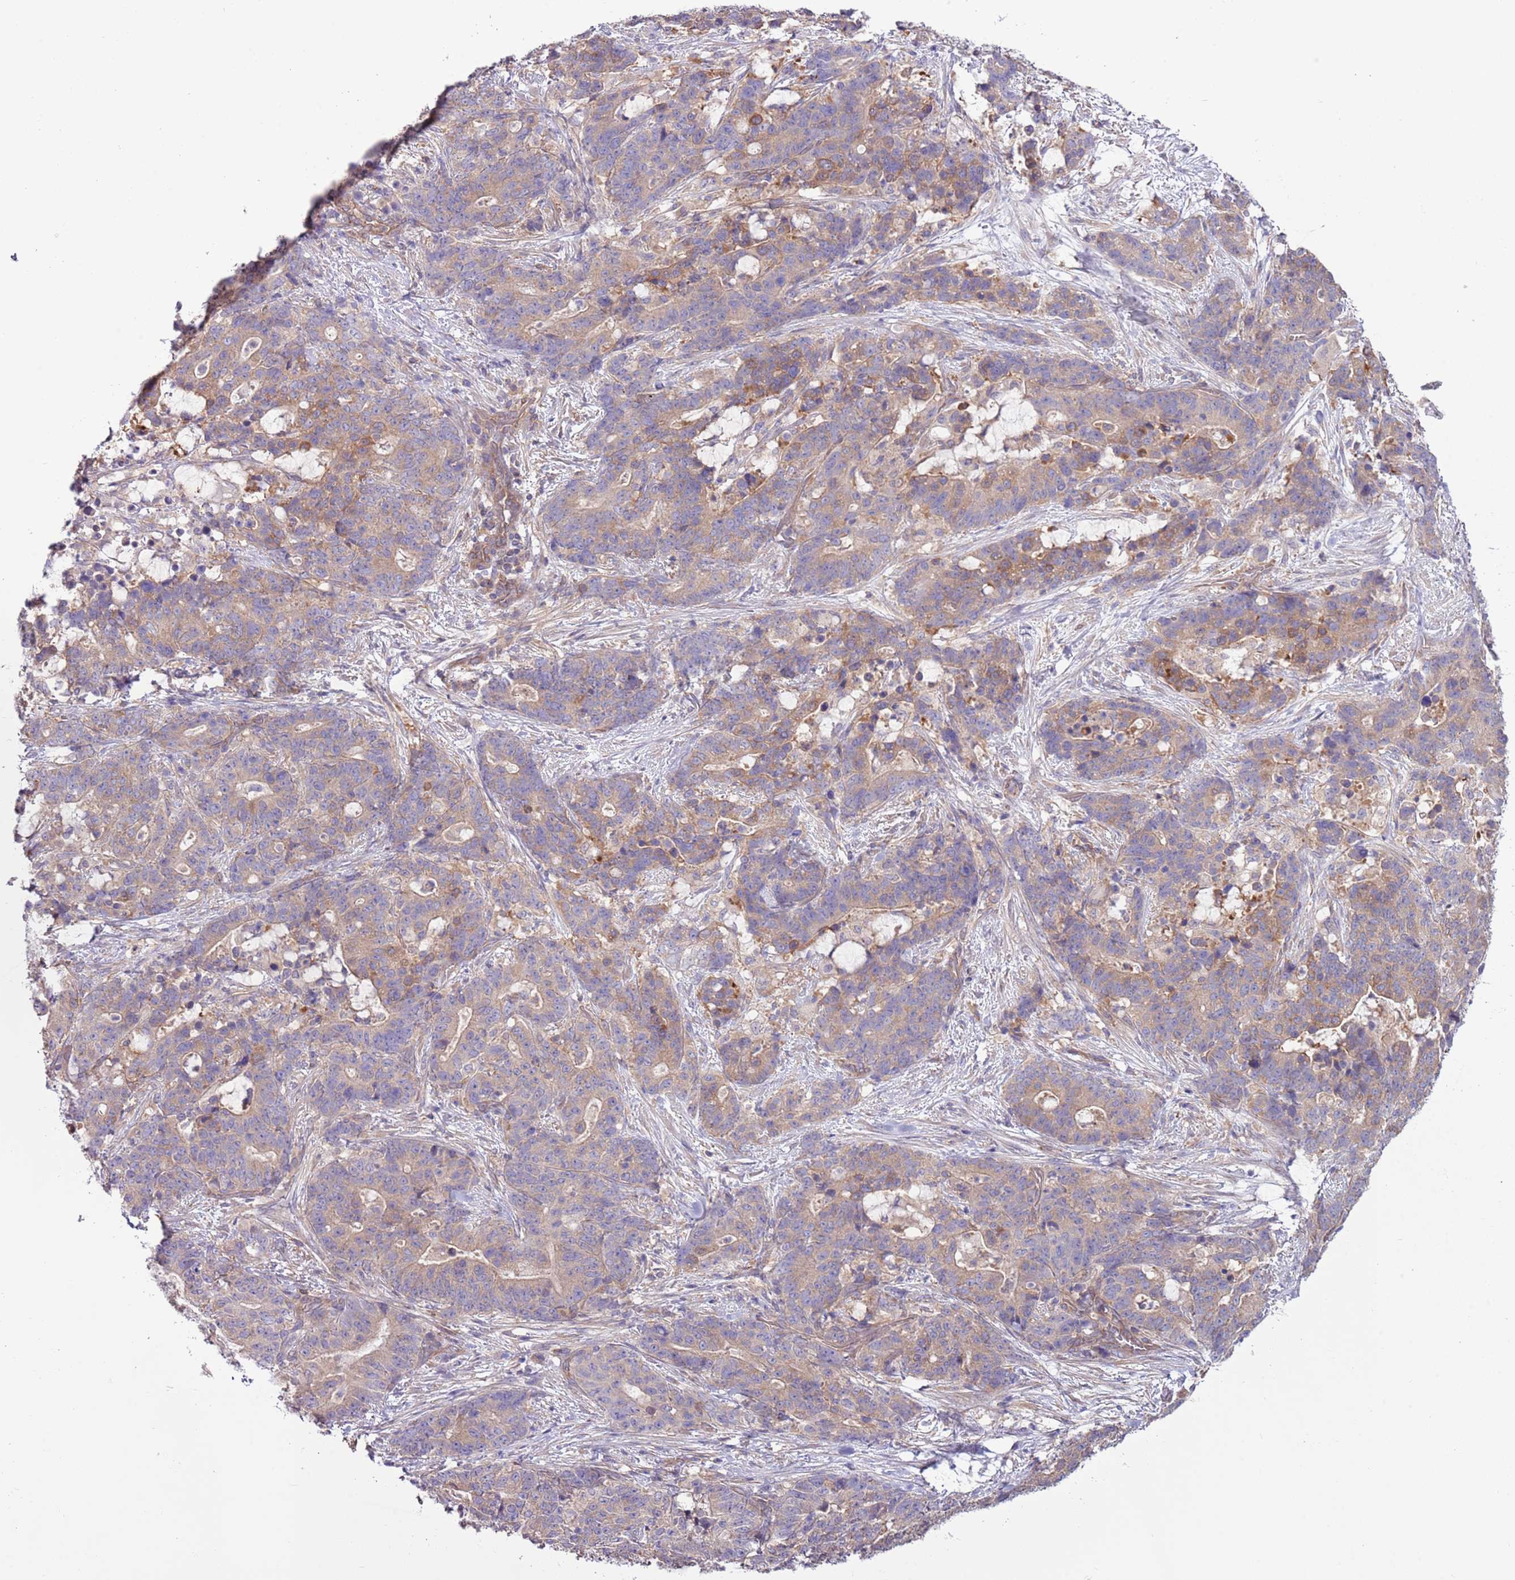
{"staining": {"intensity": "weak", "quantity": "25%-75%", "location": "cytoplasmic/membranous"}, "tissue": "stomach cancer", "cell_type": "Tumor cells", "image_type": "cancer", "snomed": [{"axis": "morphology", "description": "Normal tissue, NOS"}, {"axis": "morphology", "description": "Adenocarcinoma, NOS"}, {"axis": "topography", "description": "Stomach"}], "caption": "Protein expression by immunohistochemistry (IHC) reveals weak cytoplasmic/membranous expression in approximately 25%-75% of tumor cells in adenocarcinoma (stomach). Using DAB (3,3'-diaminobenzidine) (brown) and hematoxylin (blue) stains, captured at high magnification using brightfield microscopy.", "gene": "LPIN2", "patient": {"sex": "female", "age": 64}}